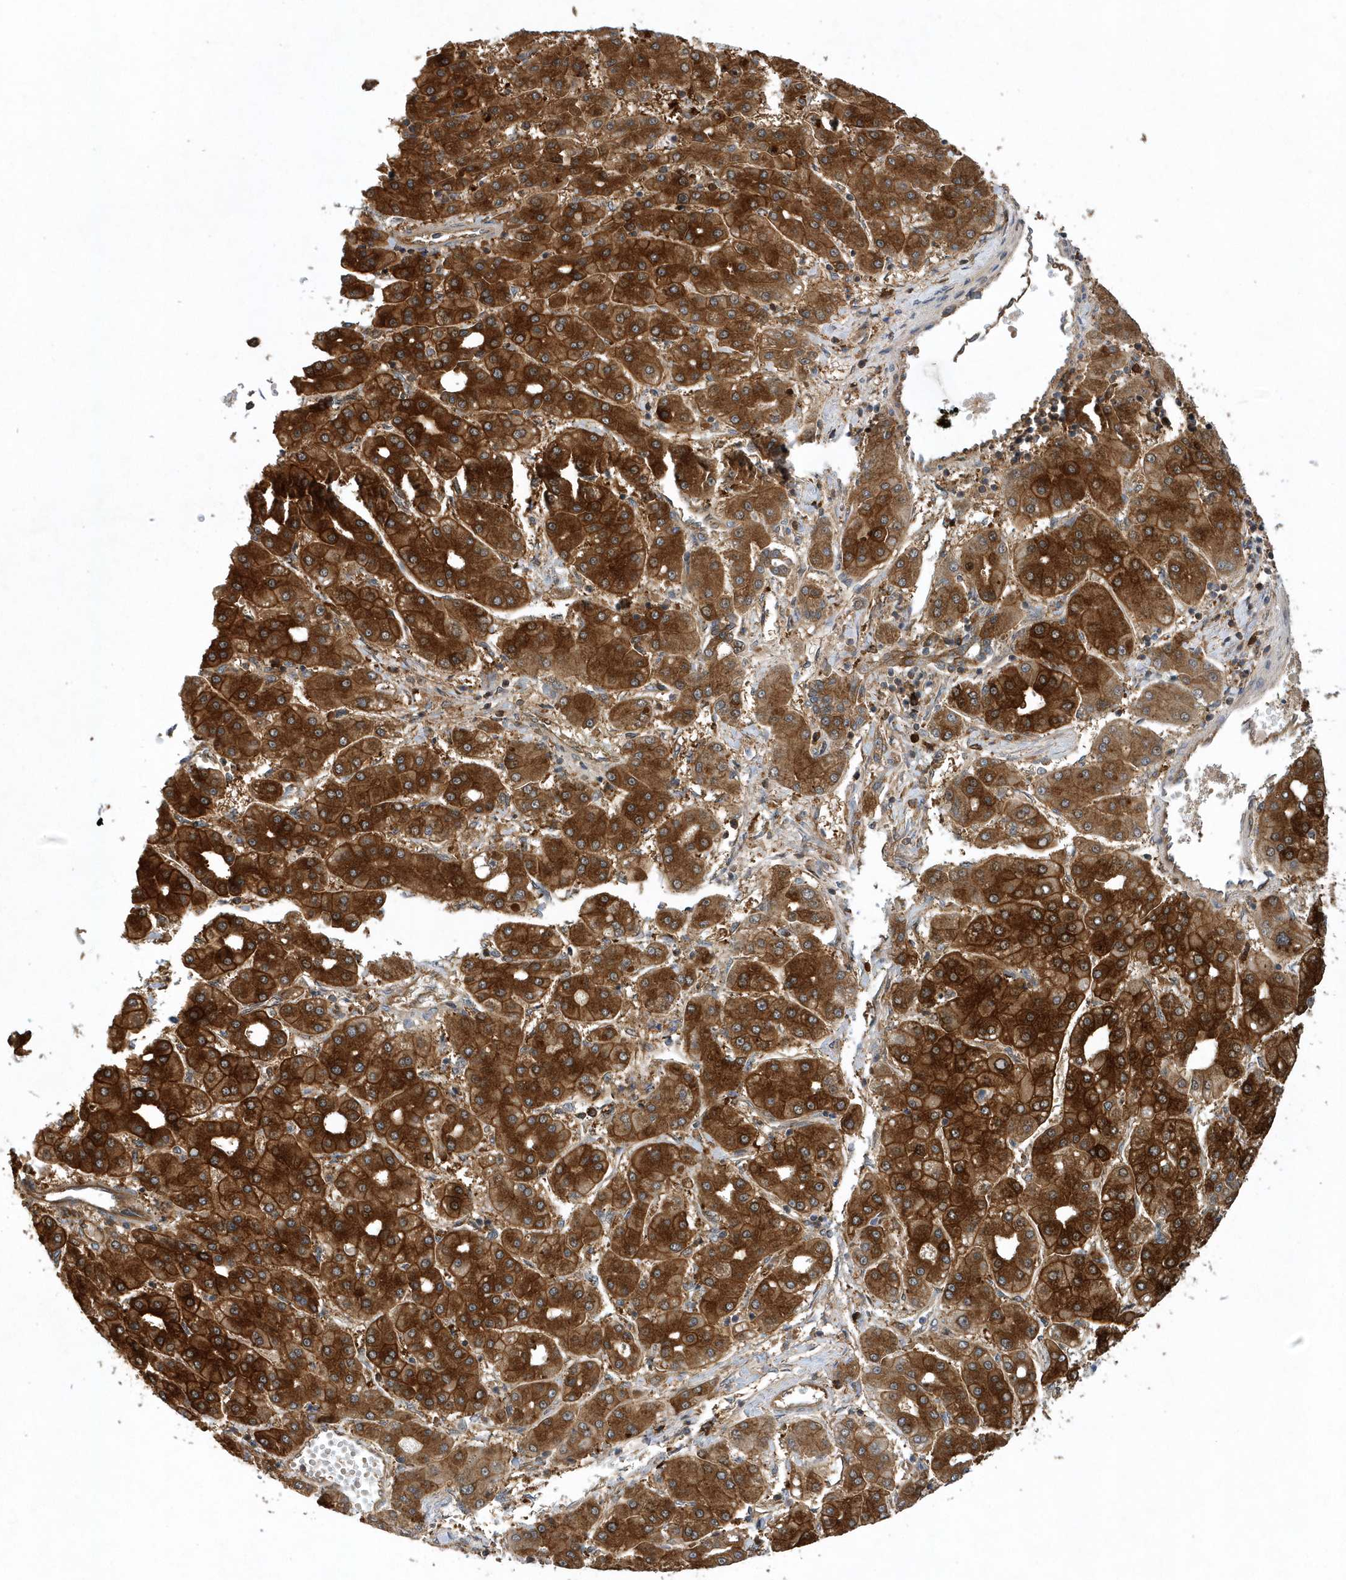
{"staining": {"intensity": "strong", "quantity": ">75%", "location": "cytoplasmic/membranous"}, "tissue": "liver cancer", "cell_type": "Tumor cells", "image_type": "cancer", "snomed": [{"axis": "morphology", "description": "Carcinoma, Hepatocellular, NOS"}, {"axis": "topography", "description": "Liver"}], "caption": "Tumor cells display high levels of strong cytoplasmic/membranous staining in approximately >75% of cells in human liver cancer.", "gene": "PAICS", "patient": {"sex": "male", "age": 65}}